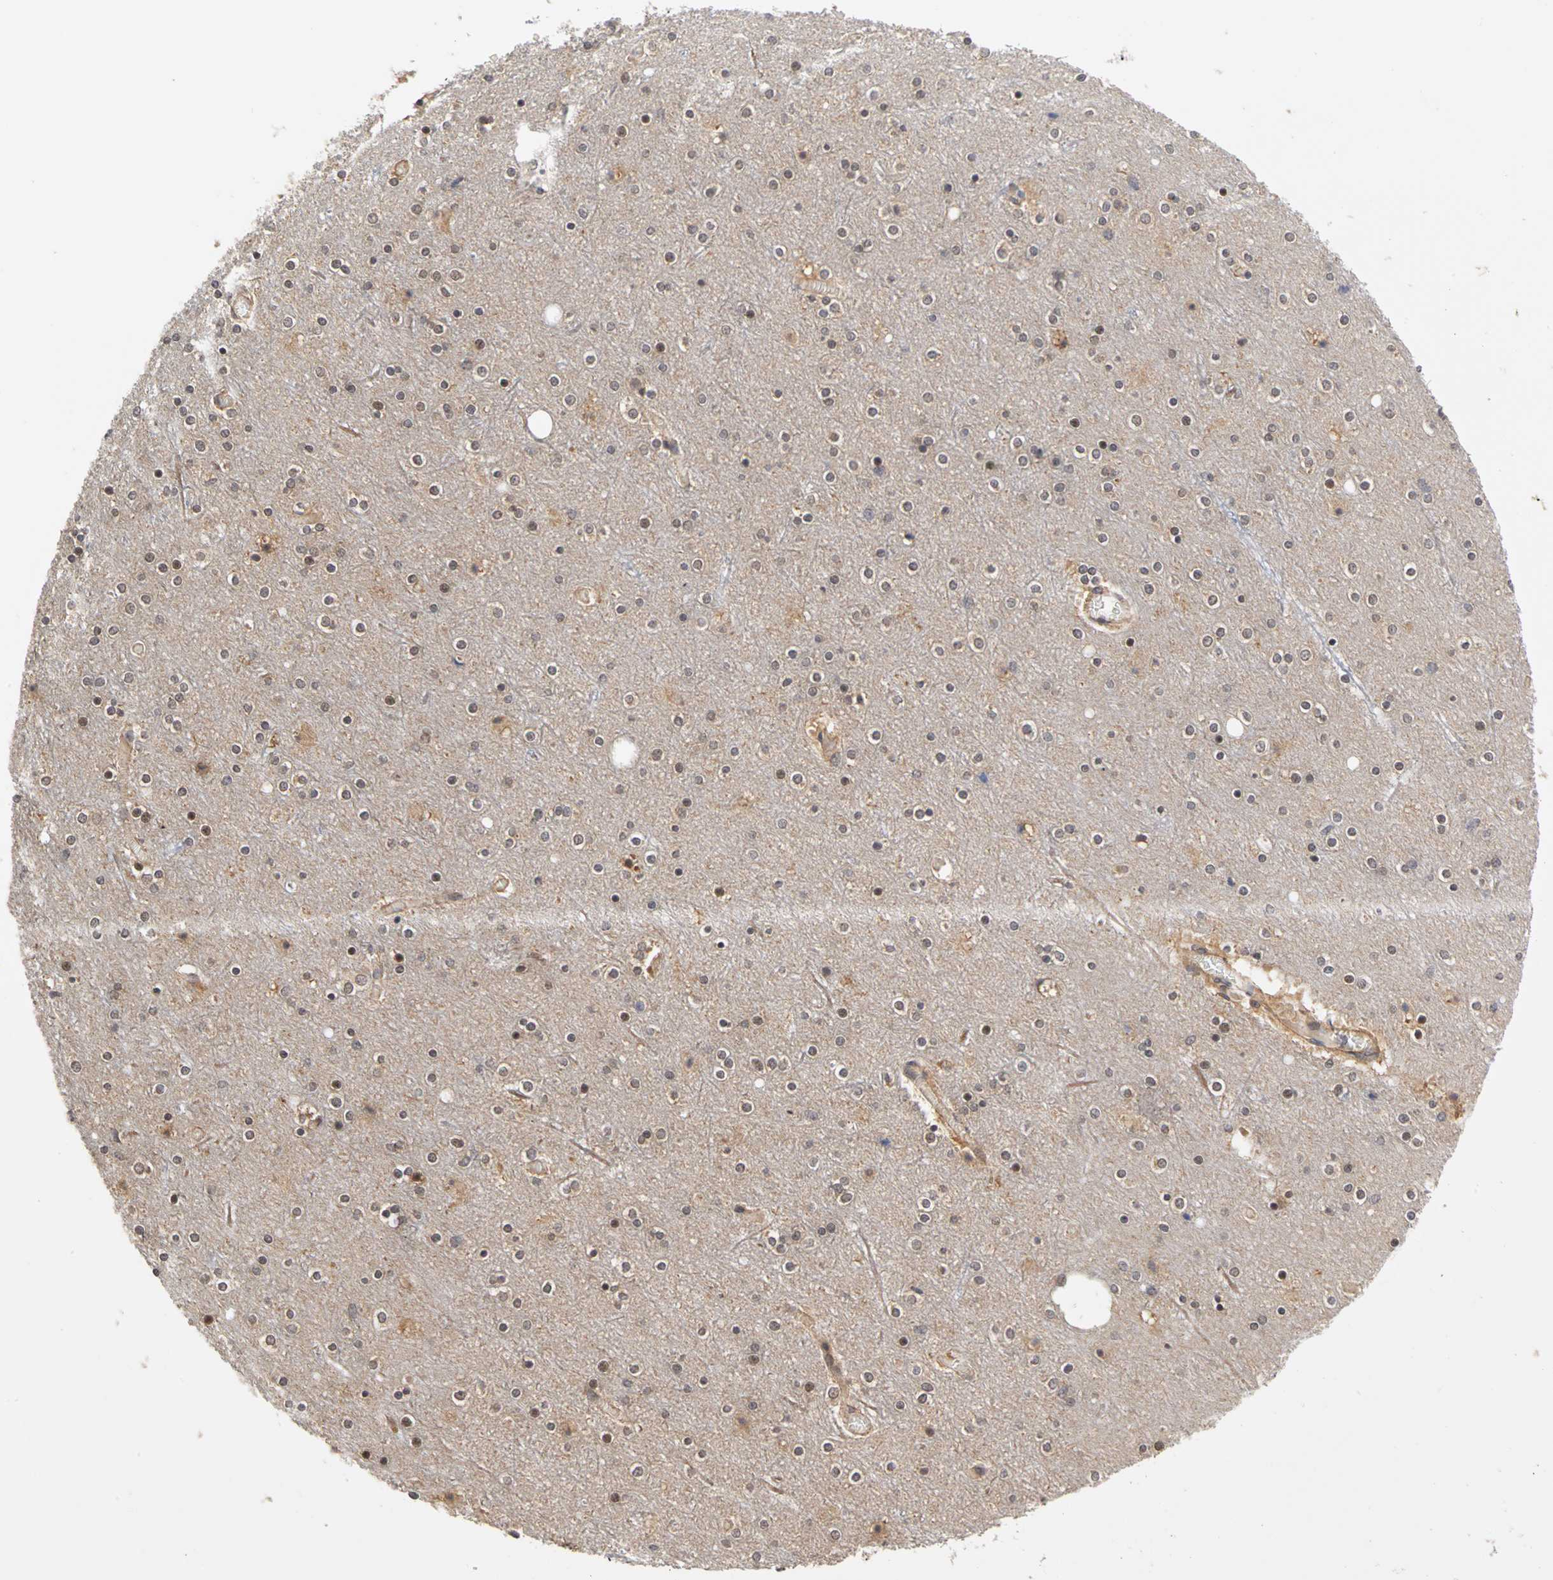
{"staining": {"intensity": "negative", "quantity": "none", "location": "none"}, "tissue": "cerebral cortex", "cell_type": "Endothelial cells", "image_type": "normal", "snomed": [{"axis": "morphology", "description": "Normal tissue, NOS"}, {"axis": "topography", "description": "Cerebral cortex"}], "caption": "Photomicrograph shows no protein expression in endothelial cells of unremarkable cerebral cortex. (Stains: DAB (3,3'-diaminobenzidine) IHC with hematoxylin counter stain, Microscopy: brightfield microscopy at high magnification).", "gene": "UBE2M", "patient": {"sex": "female", "age": 54}}